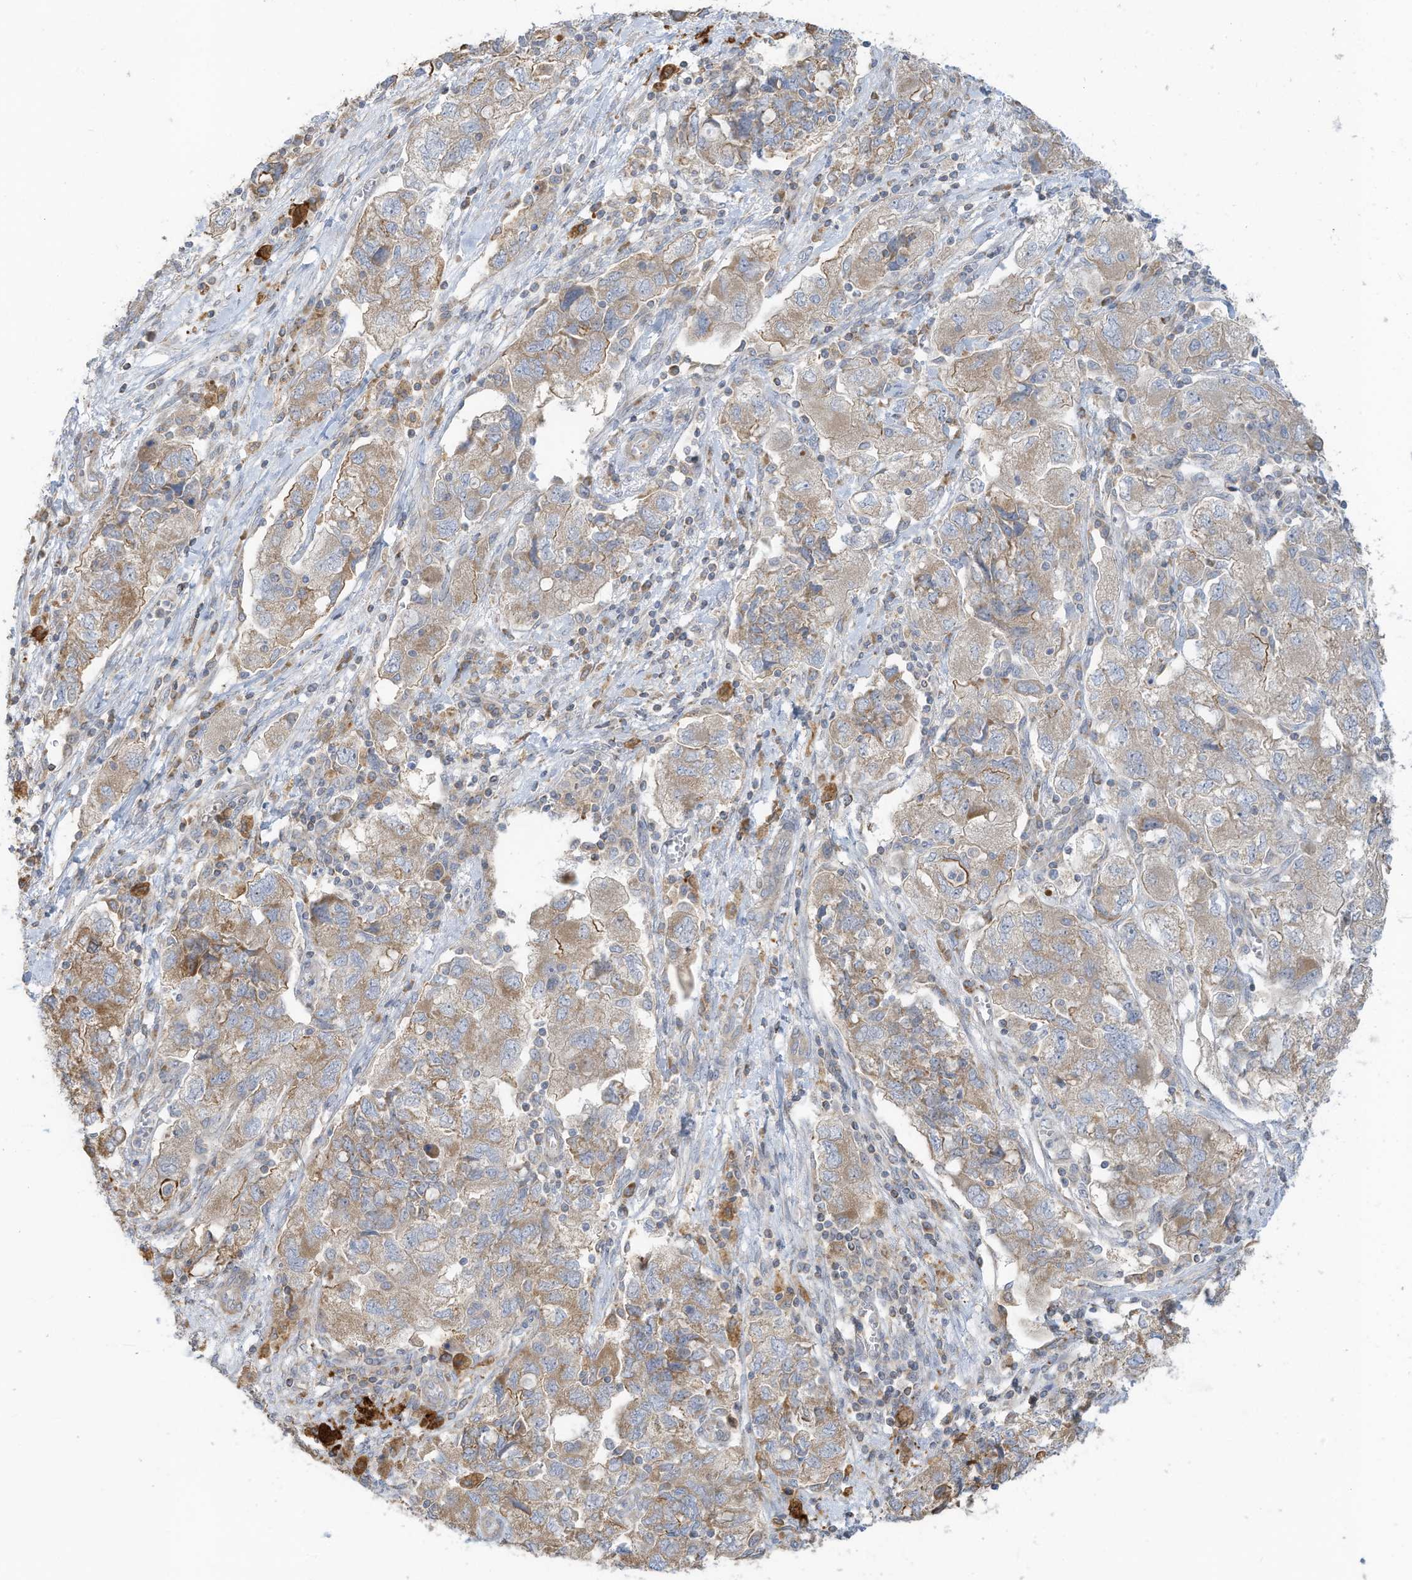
{"staining": {"intensity": "weak", "quantity": ">75%", "location": "cytoplasmic/membranous"}, "tissue": "ovarian cancer", "cell_type": "Tumor cells", "image_type": "cancer", "snomed": [{"axis": "morphology", "description": "Carcinoma, NOS"}, {"axis": "morphology", "description": "Cystadenocarcinoma, serous, NOS"}, {"axis": "topography", "description": "Ovary"}], "caption": "The immunohistochemical stain highlights weak cytoplasmic/membranous staining in tumor cells of ovarian cancer (serous cystadenocarcinoma) tissue.", "gene": "GTPBP2", "patient": {"sex": "female", "age": 69}}